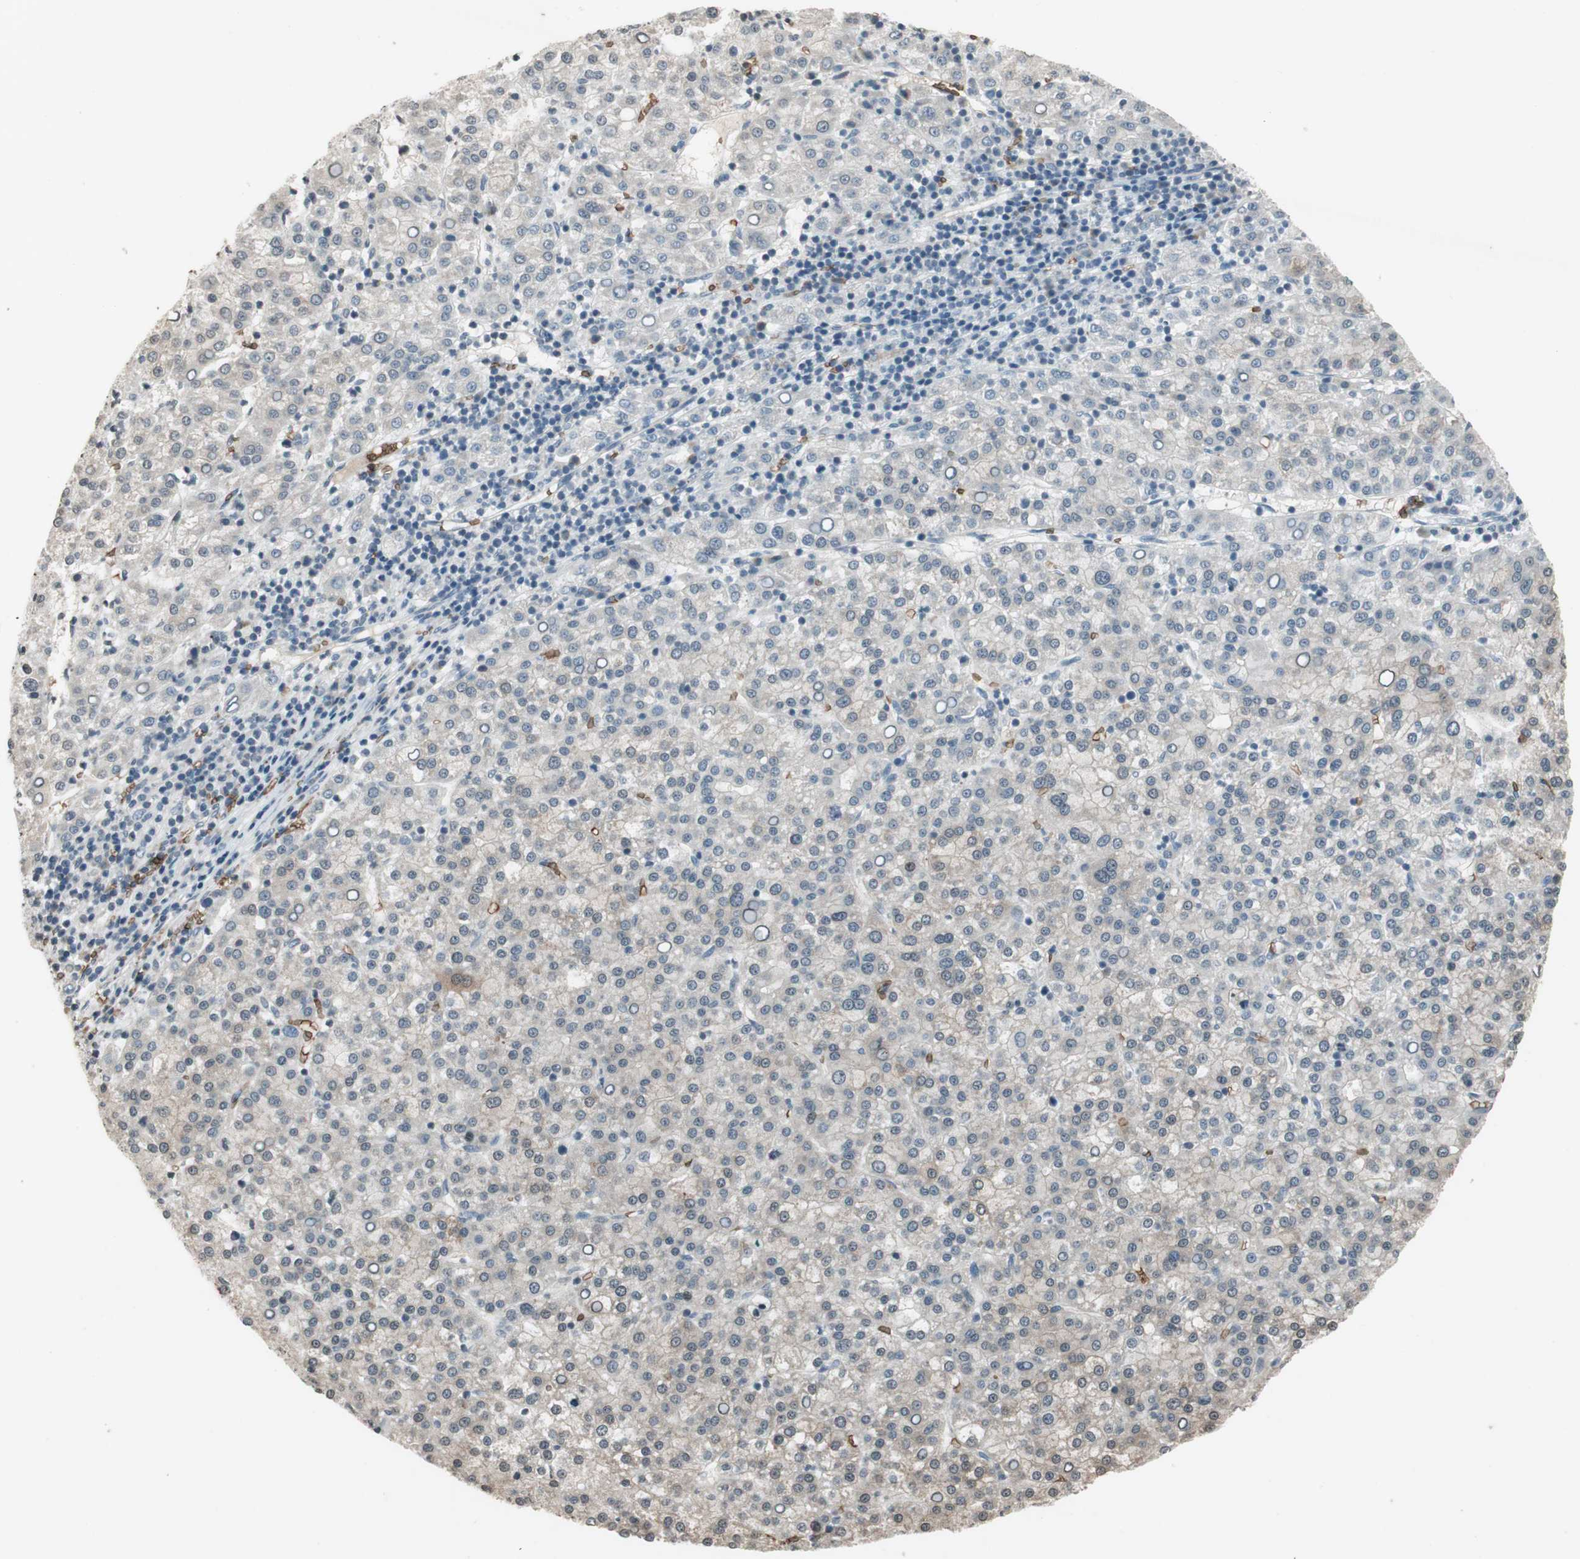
{"staining": {"intensity": "negative", "quantity": "none", "location": "none"}, "tissue": "liver cancer", "cell_type": "Tumor cells", "image_type": "cancer", "snomed": [{"axis": "morphology", "description": "Carcinoma, Hepatocellular, NOS"}, {"axis": "topography", "description": "Liver"}], "caption": "High power microscopy histopathology image of an immunohistochemistry (IHC) micrograph of liver cancer, revealing no significant expression in tumor cells. (Stains: DAB (3,3'-diaminobenzidine) immunohistochemistry (IHC) with hematoxylin counter stain, Microscopy: brightfield microscopy at high magnification).", "gene": "GYPC", "patient": {"sex": "female", "age": 58}}